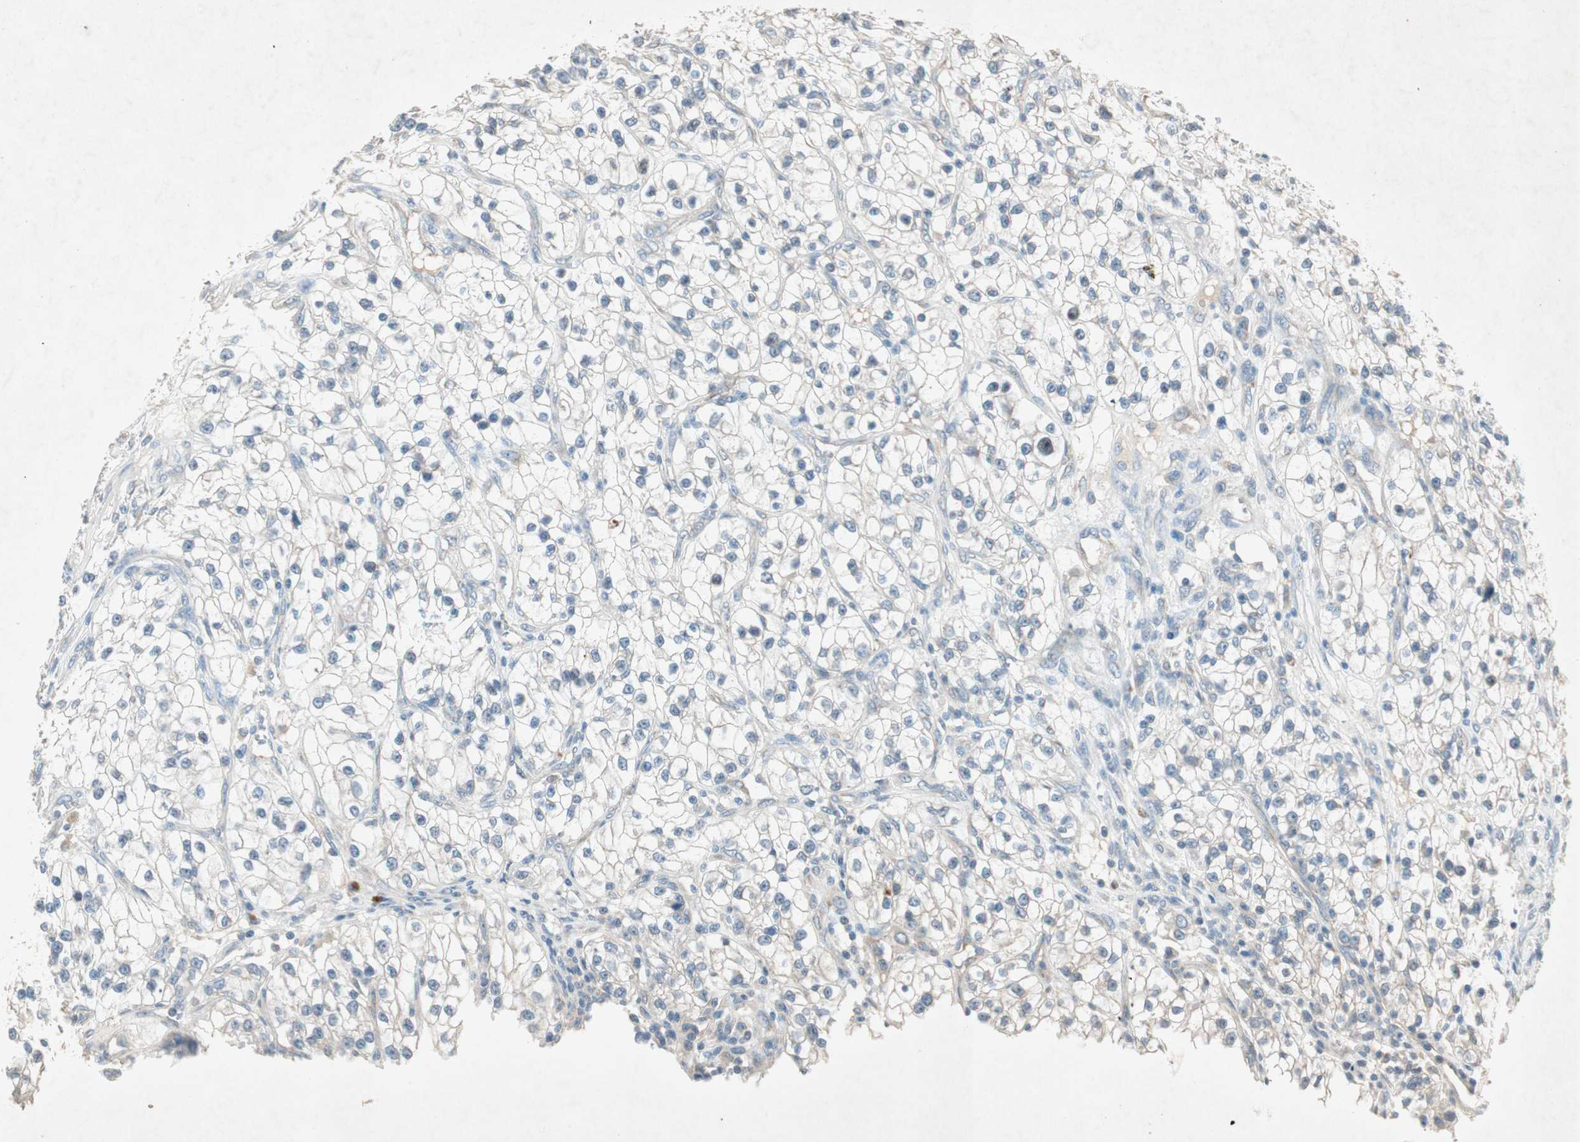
{"staining": {"intensity": "negative", "quantity": "none", "location": "none"}, "tissue": "renal cancer", "cell_type": "Tumor cells", "image_type": "cancer", "snomed": [{"axis": "morphology", "description": "Adenocarcinoma, NOS"}, {"axis": "topography", "description": "Kidney"}], "caption": "Protein analysis of renal adenocarcinoma displays no significant positivity in tumor cells.", "gene": "NKAIN1", "patient": {"sex": "female", "age": 57}}